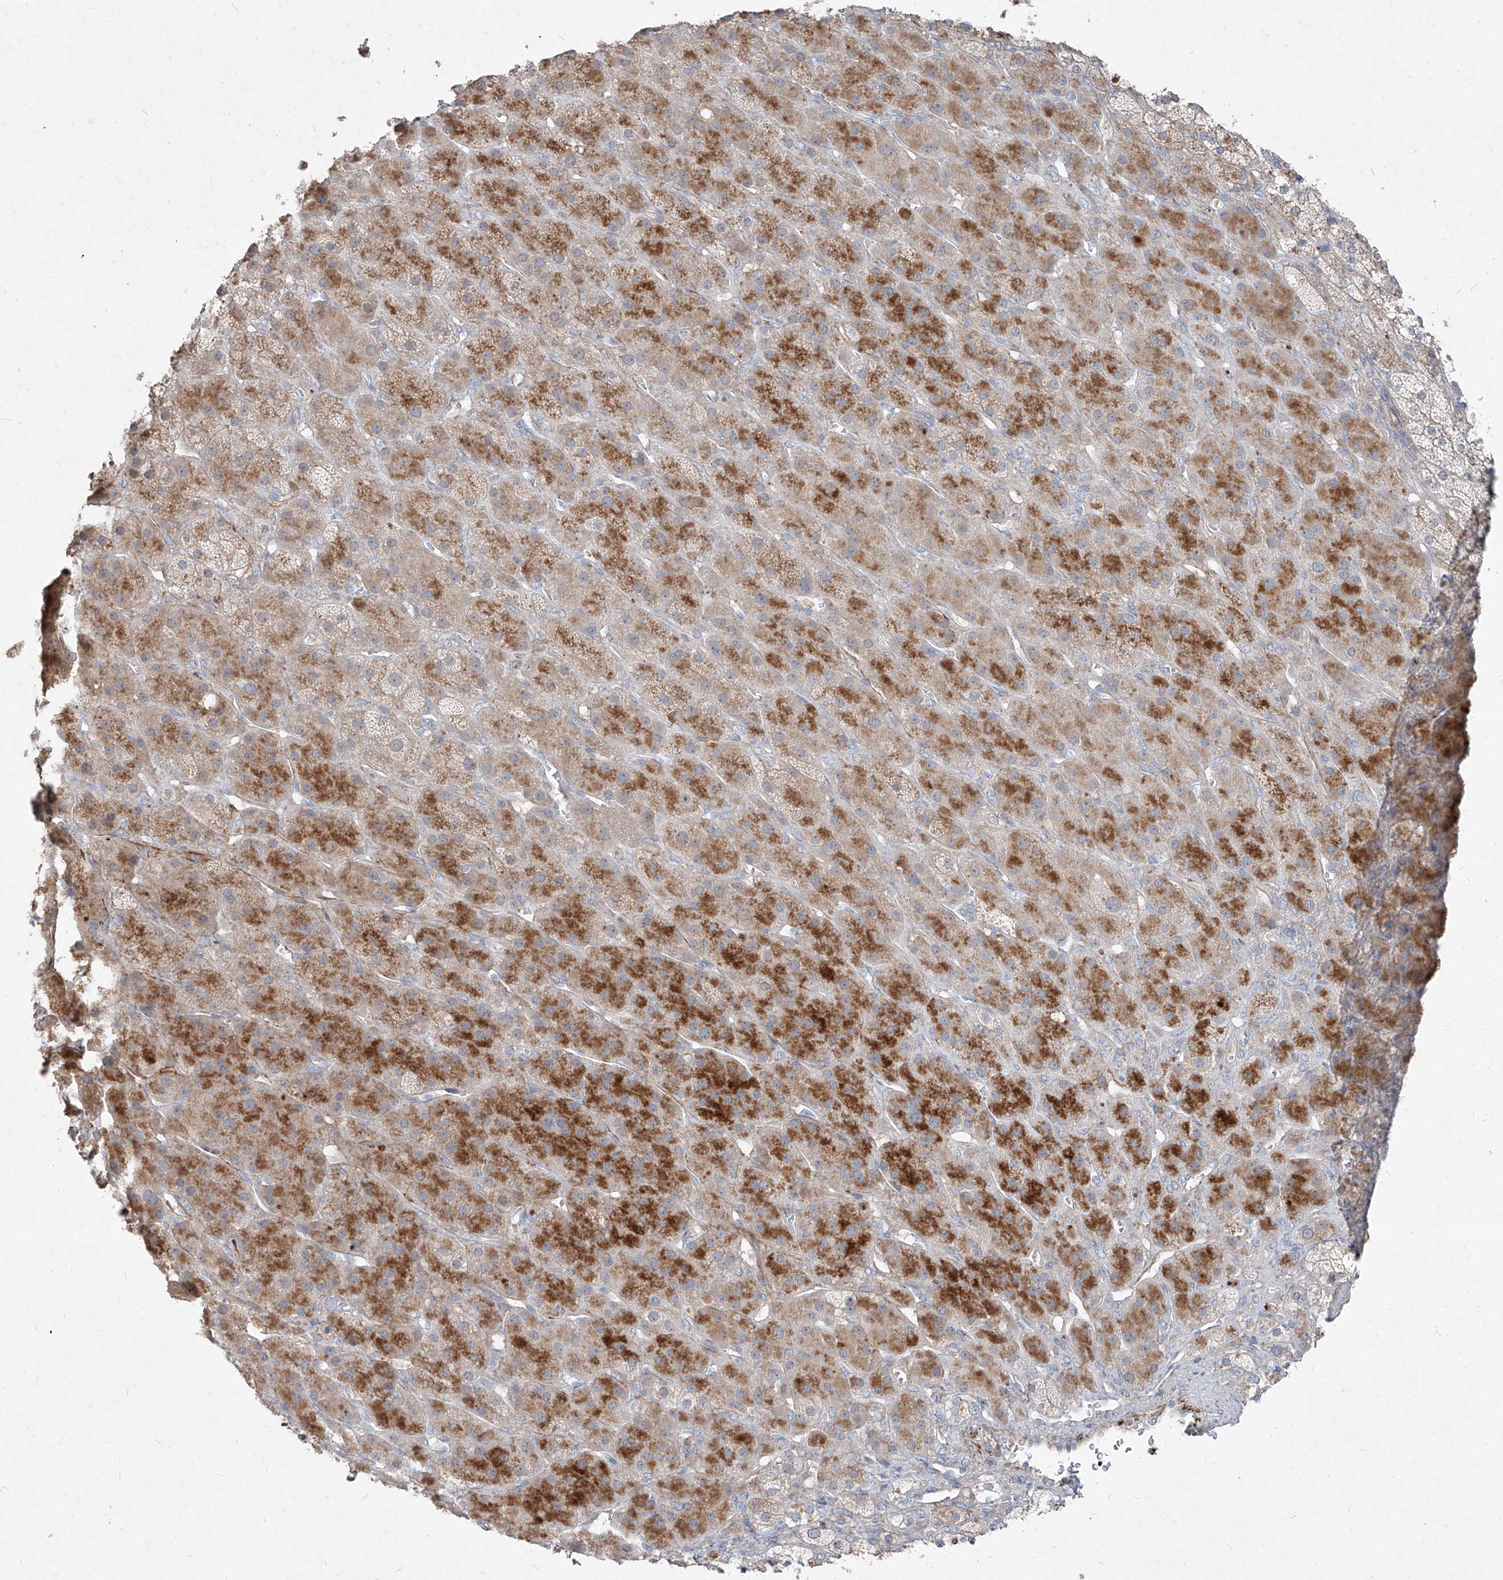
{"staining": {"intensity": "weak", "quantity": ">75%", "location": "cytoplasmic/membranous"}, "tissue": "adrenal gland", "cell_type": "Glandular cells", "image_type": "normal", "snomed": [{"axis": "morphology", "description": "Normal tissue, NOS"}, {"axis": "topography", "description": "Adrenal gland"}], "caption": "DAB (3,3'-diaminobenzidine) immunohistochemical staining of unremarkable adrenal gland reveals weak cytoplasmic/membranous protein staining in approximately >75% of glandular cells.", "gene": "UFD1", "patient": {"sex": "male", "age": 61}}